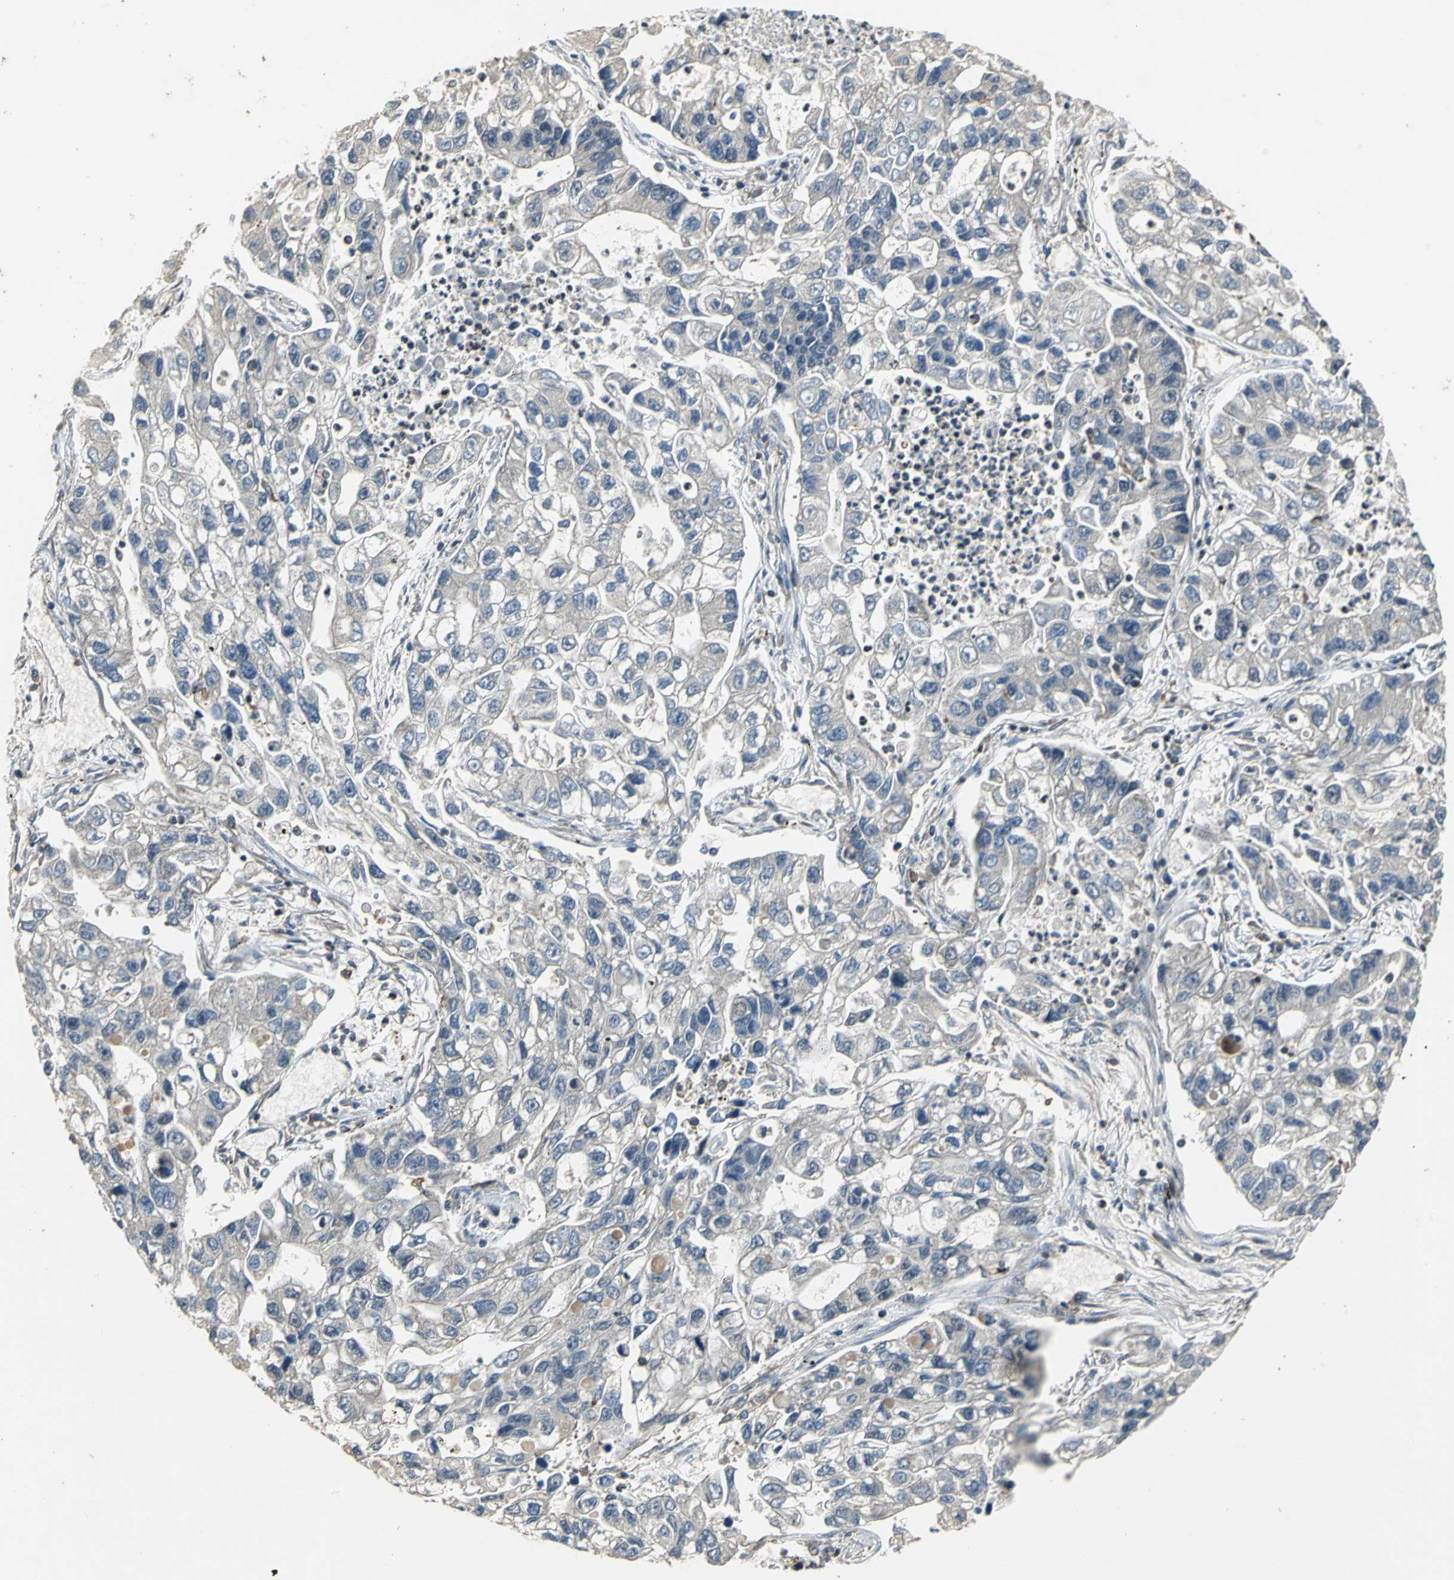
{"staining": {"intensity": "negative", "quantity": "none", "location": "none"}, "tissue": "lung cancer", "cell_type": "Tumor cells", "image_type": "cancer", "snomed": [{"axis": "morphology", "description": "Adenocarcinoma, NOS"}, {"axis": "topography", "description": "Lung"}], "caption": "IHC image of neoplastic tissue: human lung cancer stained with DAB (3,3'-diaminobenzidine) shows no significant protein staining in tumor cells.", "gene": "EIF2B2", "patient": {"sex": "female", "age": 51}}